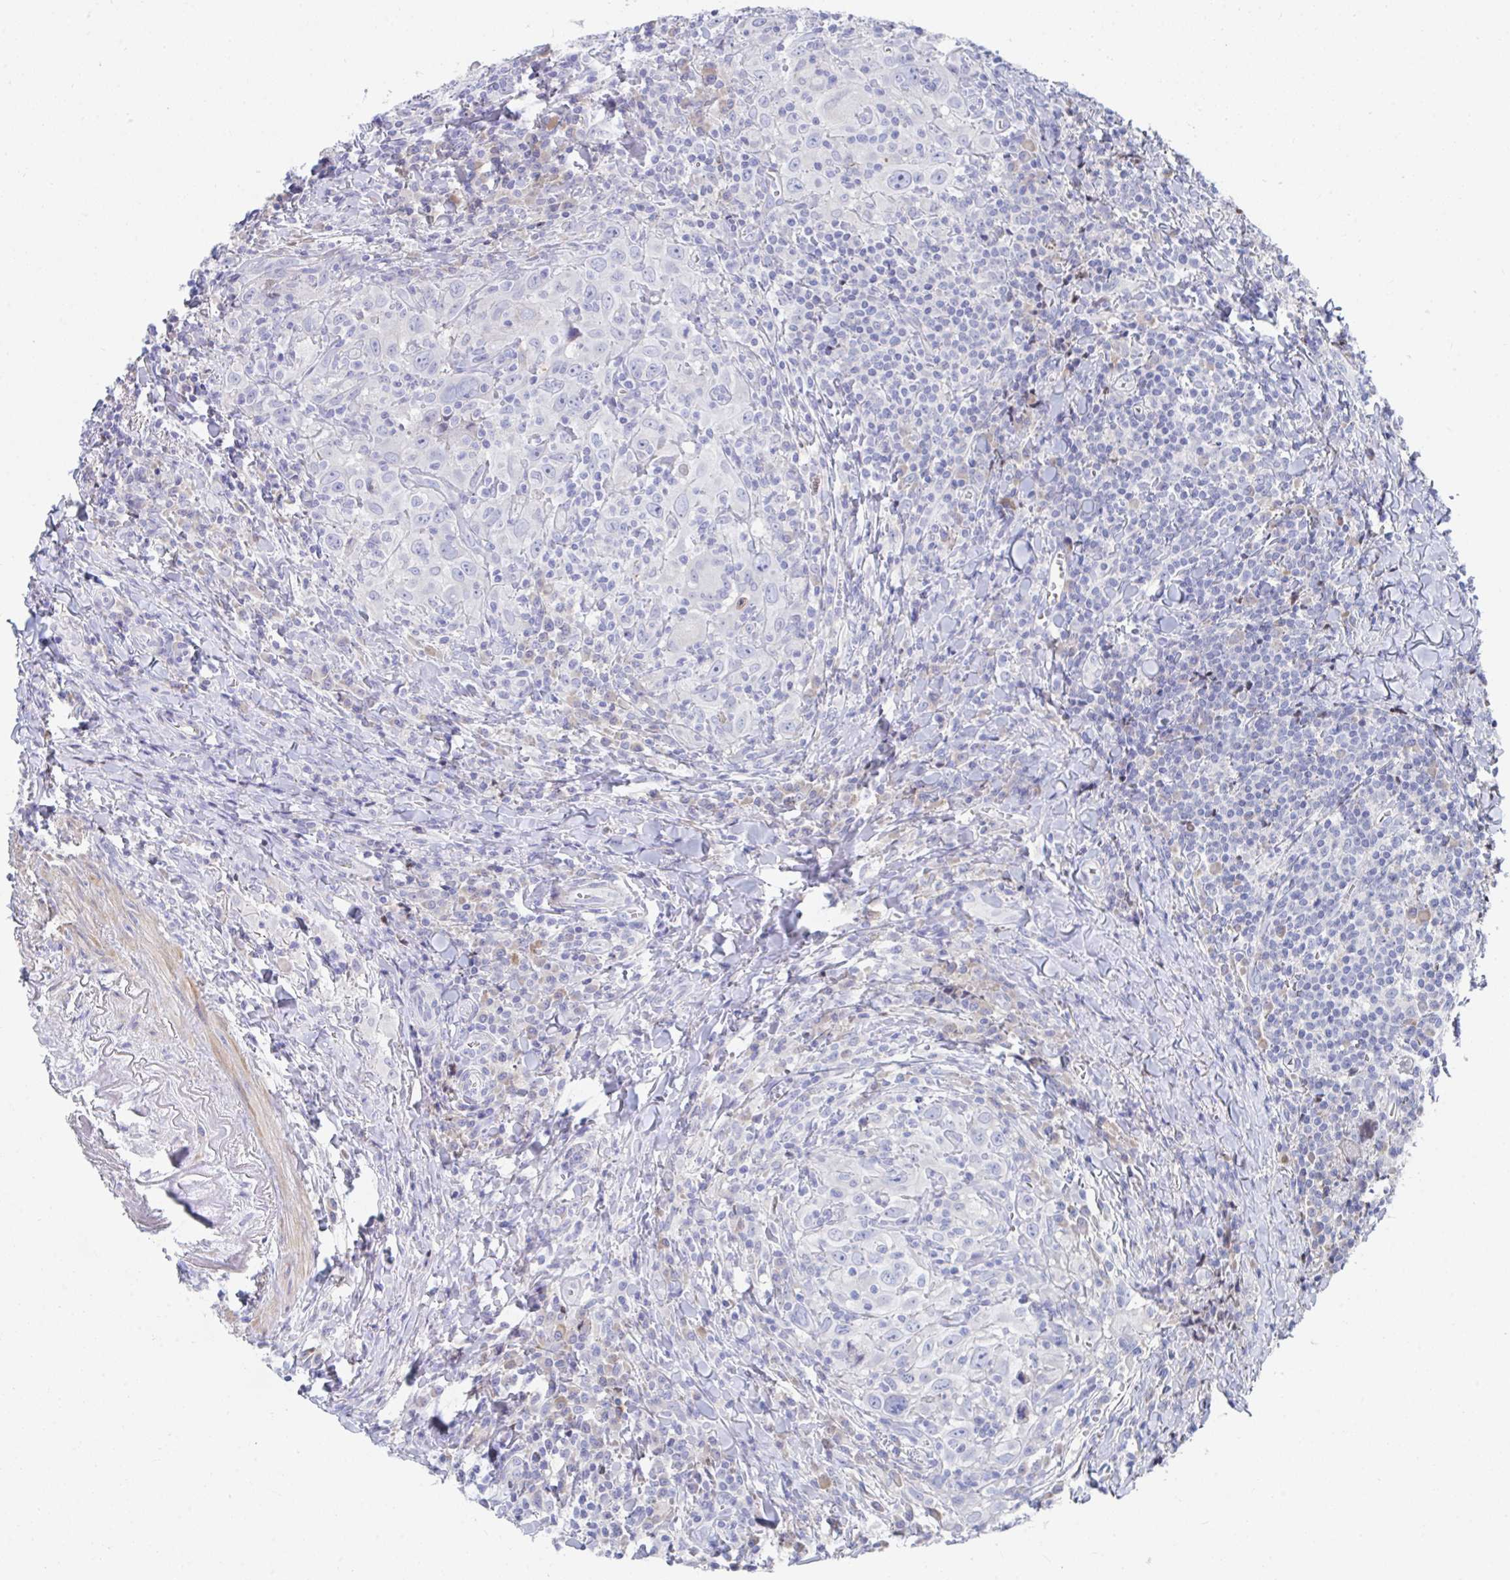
{"staining": {"intensity": "negative", "quantity": "none", "location": "none"}, "tissue": "head and neck cancer", "cell_type": "Tumor cells", "image_type": "cancer", "snomed": [{"axis": "morphology", "description": "Squamous cell carcinoma, NOS"}, {"axis": "topography", "description": "Head-Neck"}], "caption": "Squamous cell carcinoma (head and neck) stained for a protein using immunohistochemistry demonstrates no expression tumor cells.", "gene": "TNFAIP6", "patient": {"sex": "female", "age": 95}}